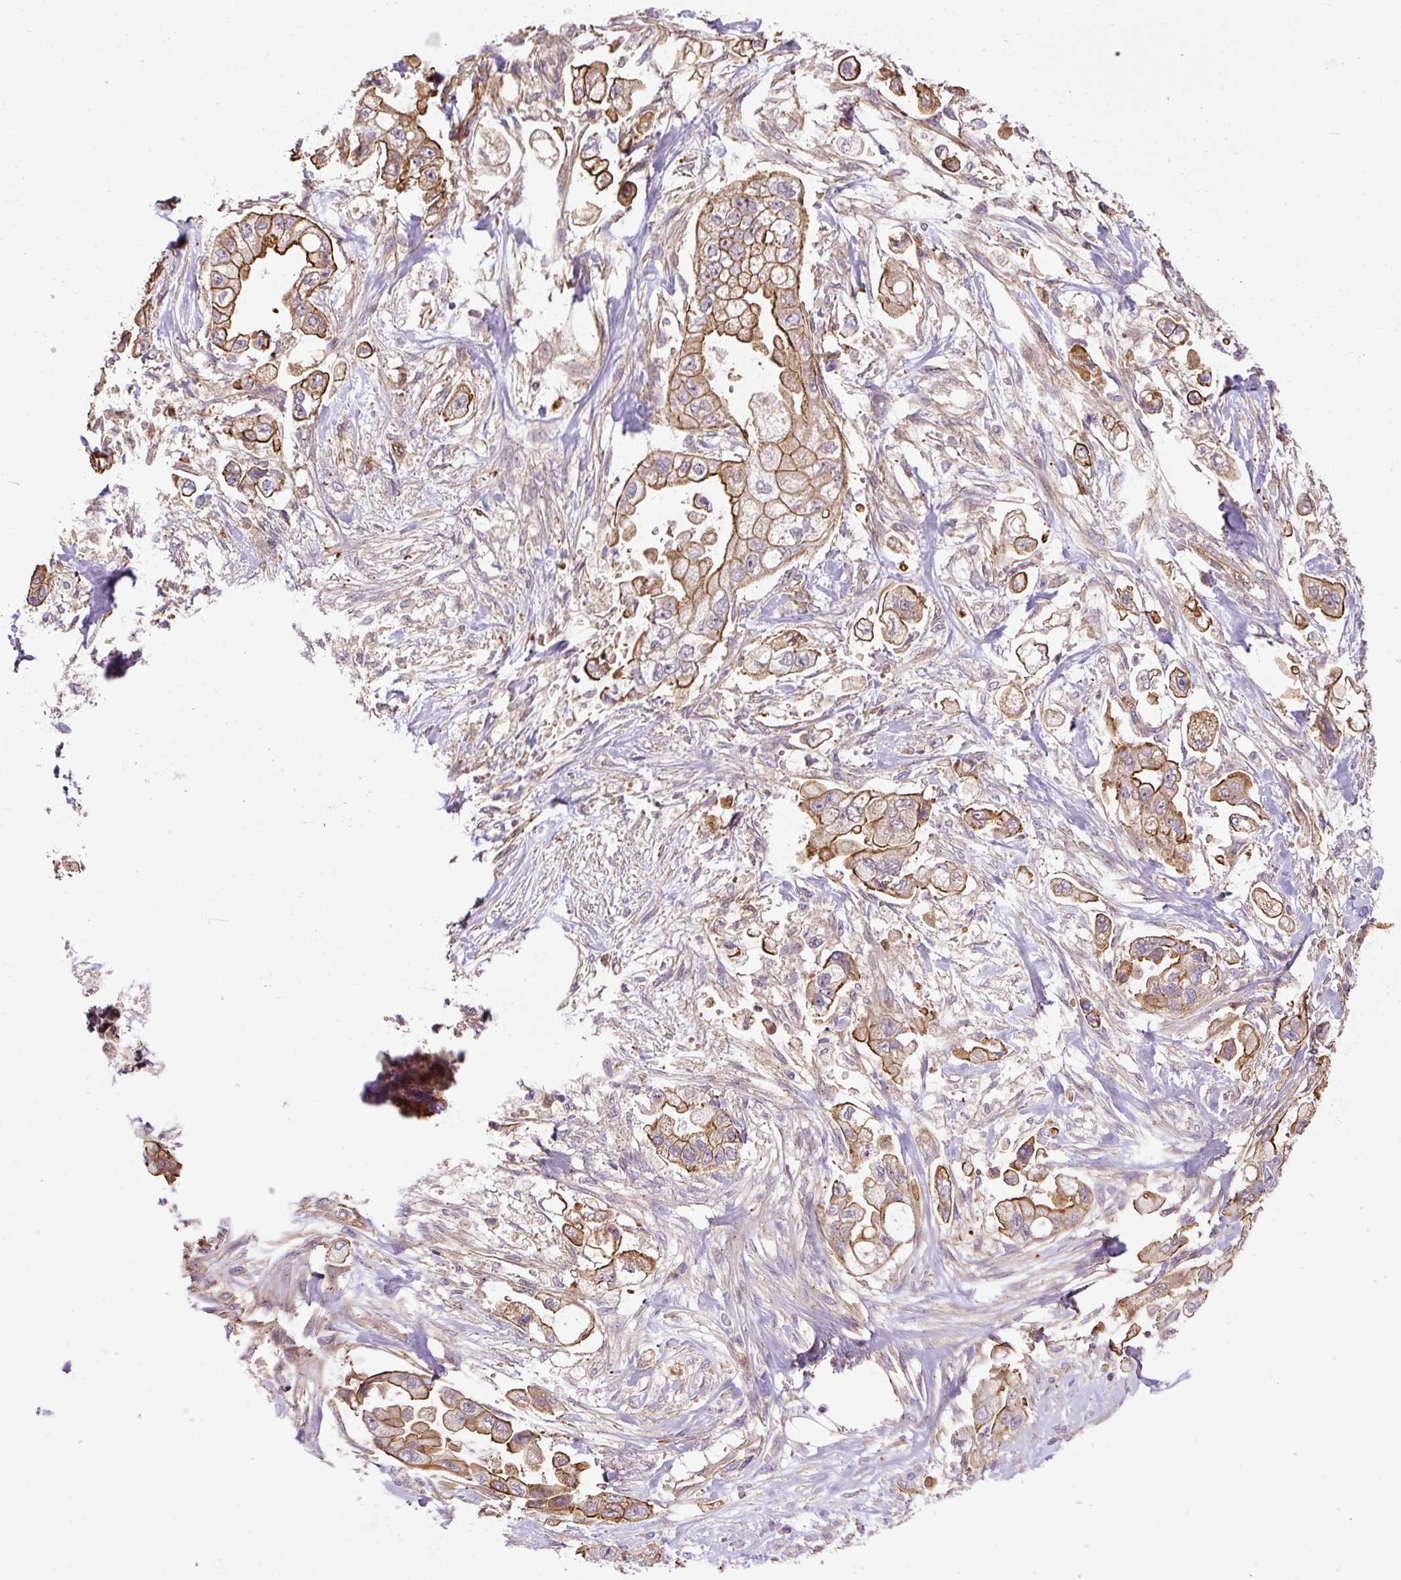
{"staining": {"intensity": "moderate", "quantity": ">75%", "location": "cytoplasmic/membranous"}, "tissue": "stomach cancer", "cell_type": "Tumor cells", "image_type": "cancer", "snomed": [{"axis": "morphology", "description": "Adenocarcinoma, NOS"}, {"axis": "topography", "description": "Stomach"}], "caption": "The photomicrograph shows immunohistochemical staining of stomach adenocarcinoma. There is moderate cytoplasmic/membranous staining is identified in approximately >75% of tumor cells.", "gene": "B3GALT5", "patient": {"sex": "male", "age": 62}}